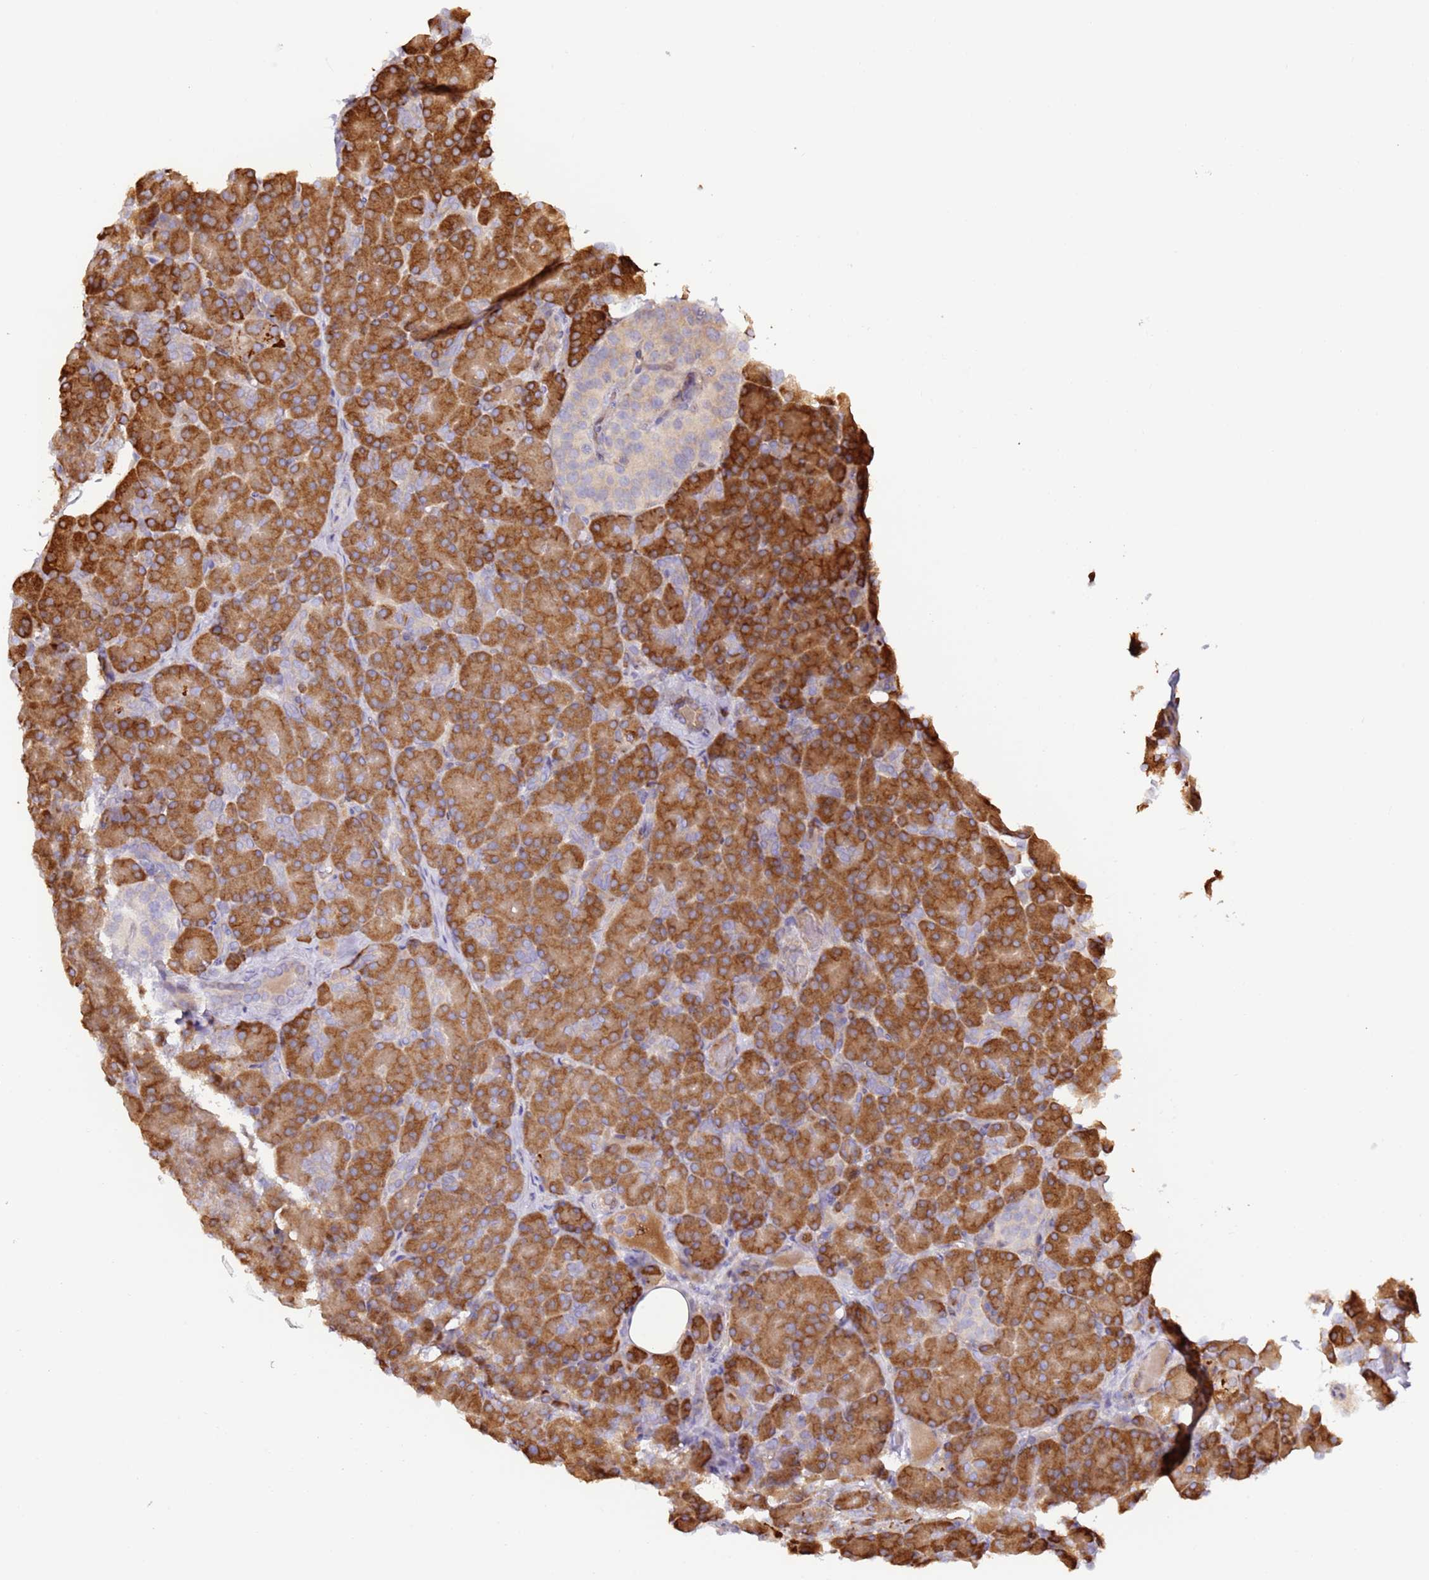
{"staining": {"intensity": "strong", "quantity": ">75%", "location": "cytoplasmic/membranous"}, "tissue": "pancreas", "cell_type": "Exocrine glandular cells", "image_type": "normal", "snomed": [{"axis": "morphology", "description": "Normal tissue, NOS"}, {"axis": "topography", "description": "Pancreas"}], "caption": "Protein analysis of normal pancreas shows strong cytoplasmic/membranous staining in approximately >75% of exocrine glandular cells. The protein is stained brown, and the nuclei are stained in blue (DAB IHC with brightfield microscopy, high magnification).", "gene": "HSD17B7", "patient": {"sex": "female", "age": 43}}